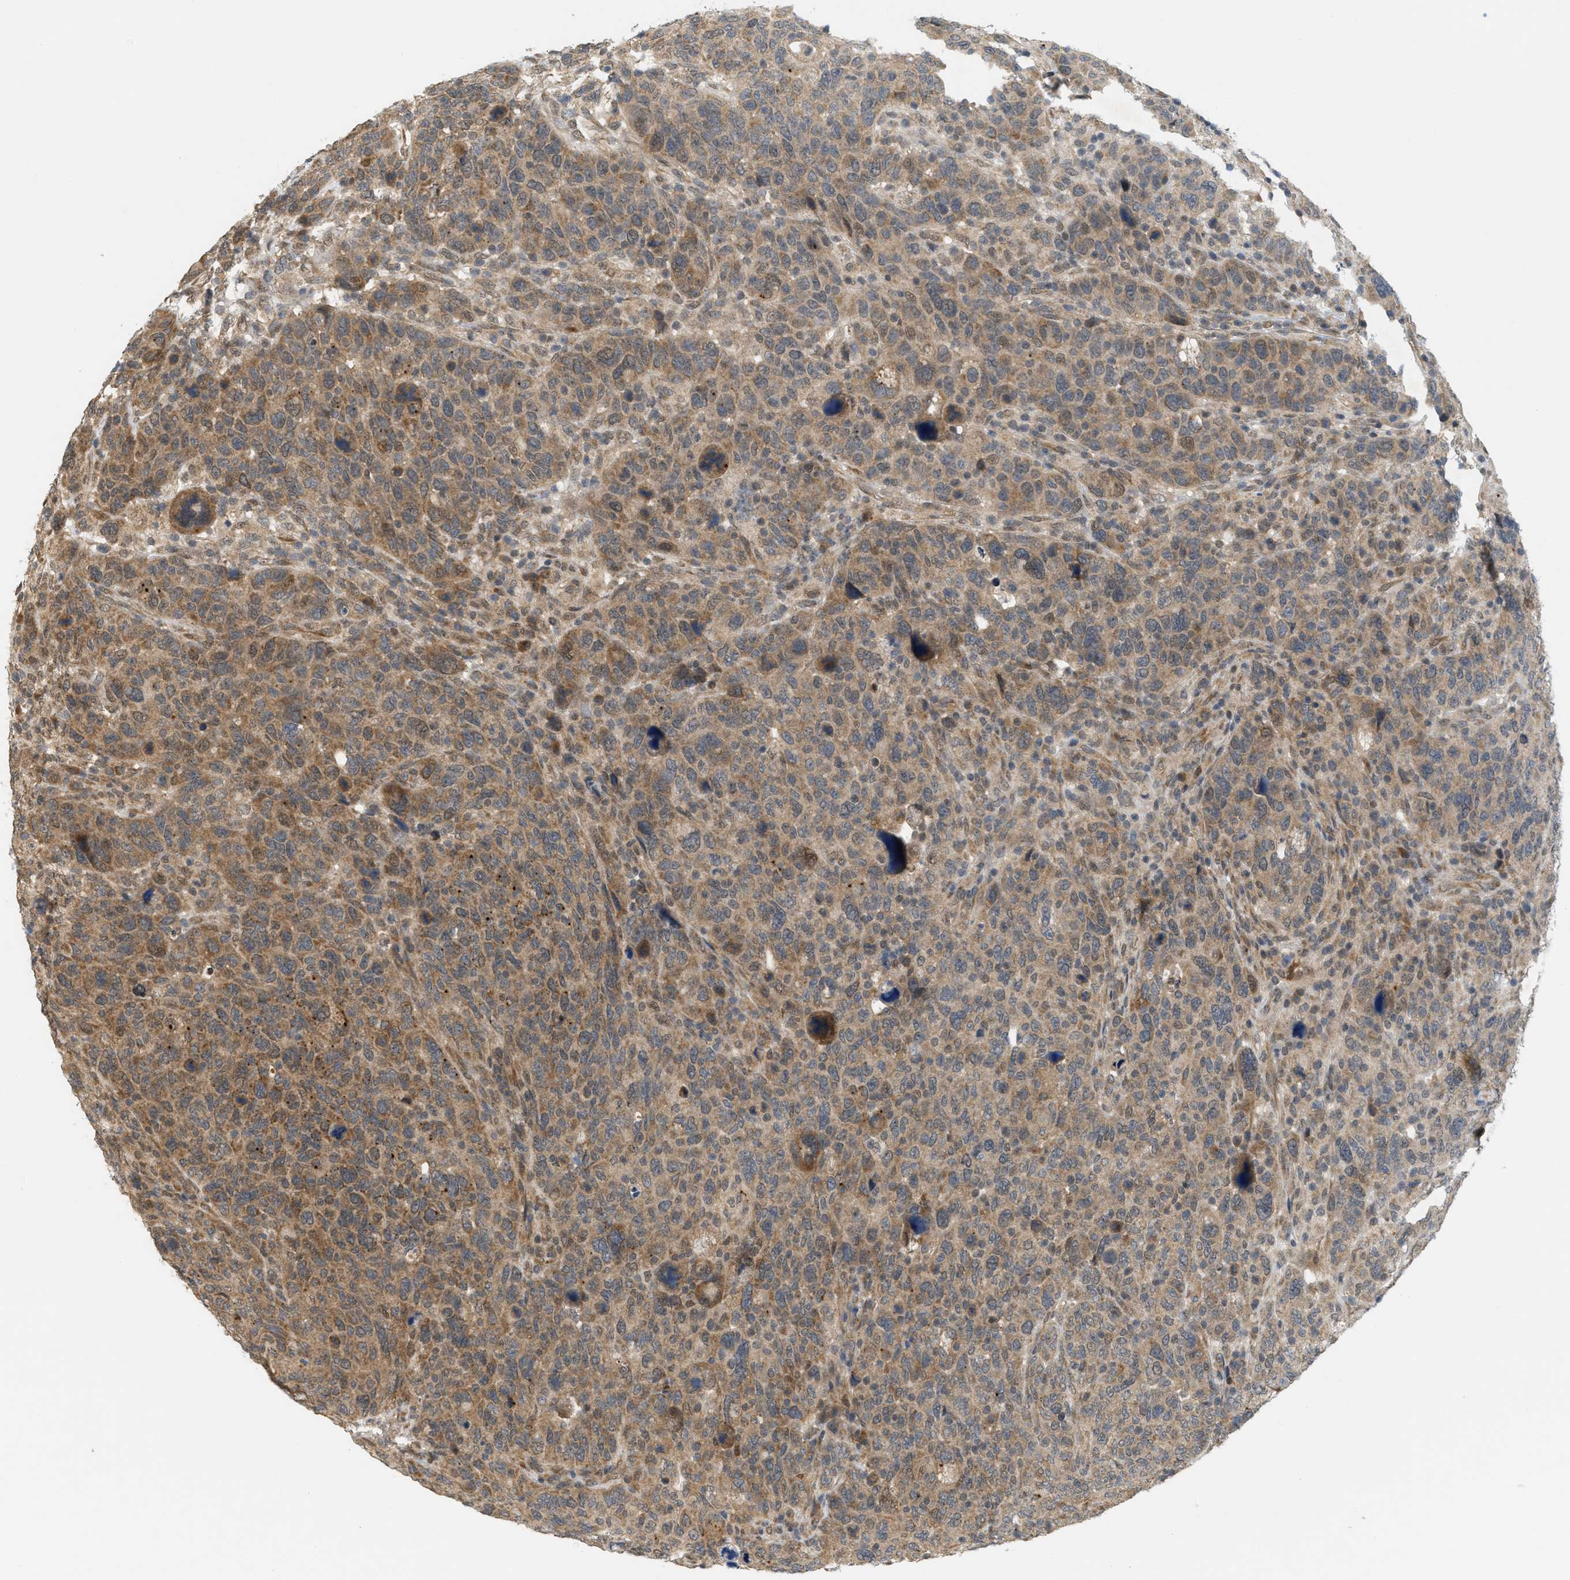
{"staining": {"intensity": "moderate", "quantity": ">75%", "location": "cytoplasmic/membranous"}, "tissue": "breast cancer", "cell_type": "Tumor cells", "image_type": "cancer", "snomed": [{"axis": "morphology", "description": "Duct carcinoma"}, {"axis": "topography", "description": "Breast"}], "caption": "Protein expression analysis of breast cancer (invasive ductal carcinoma) shows moderate cytoplasmic/membranous positivity in approximately >75% of tumor cells.", "gene": "PRKD1", "patient": {"sex": "female", "age": 37}}